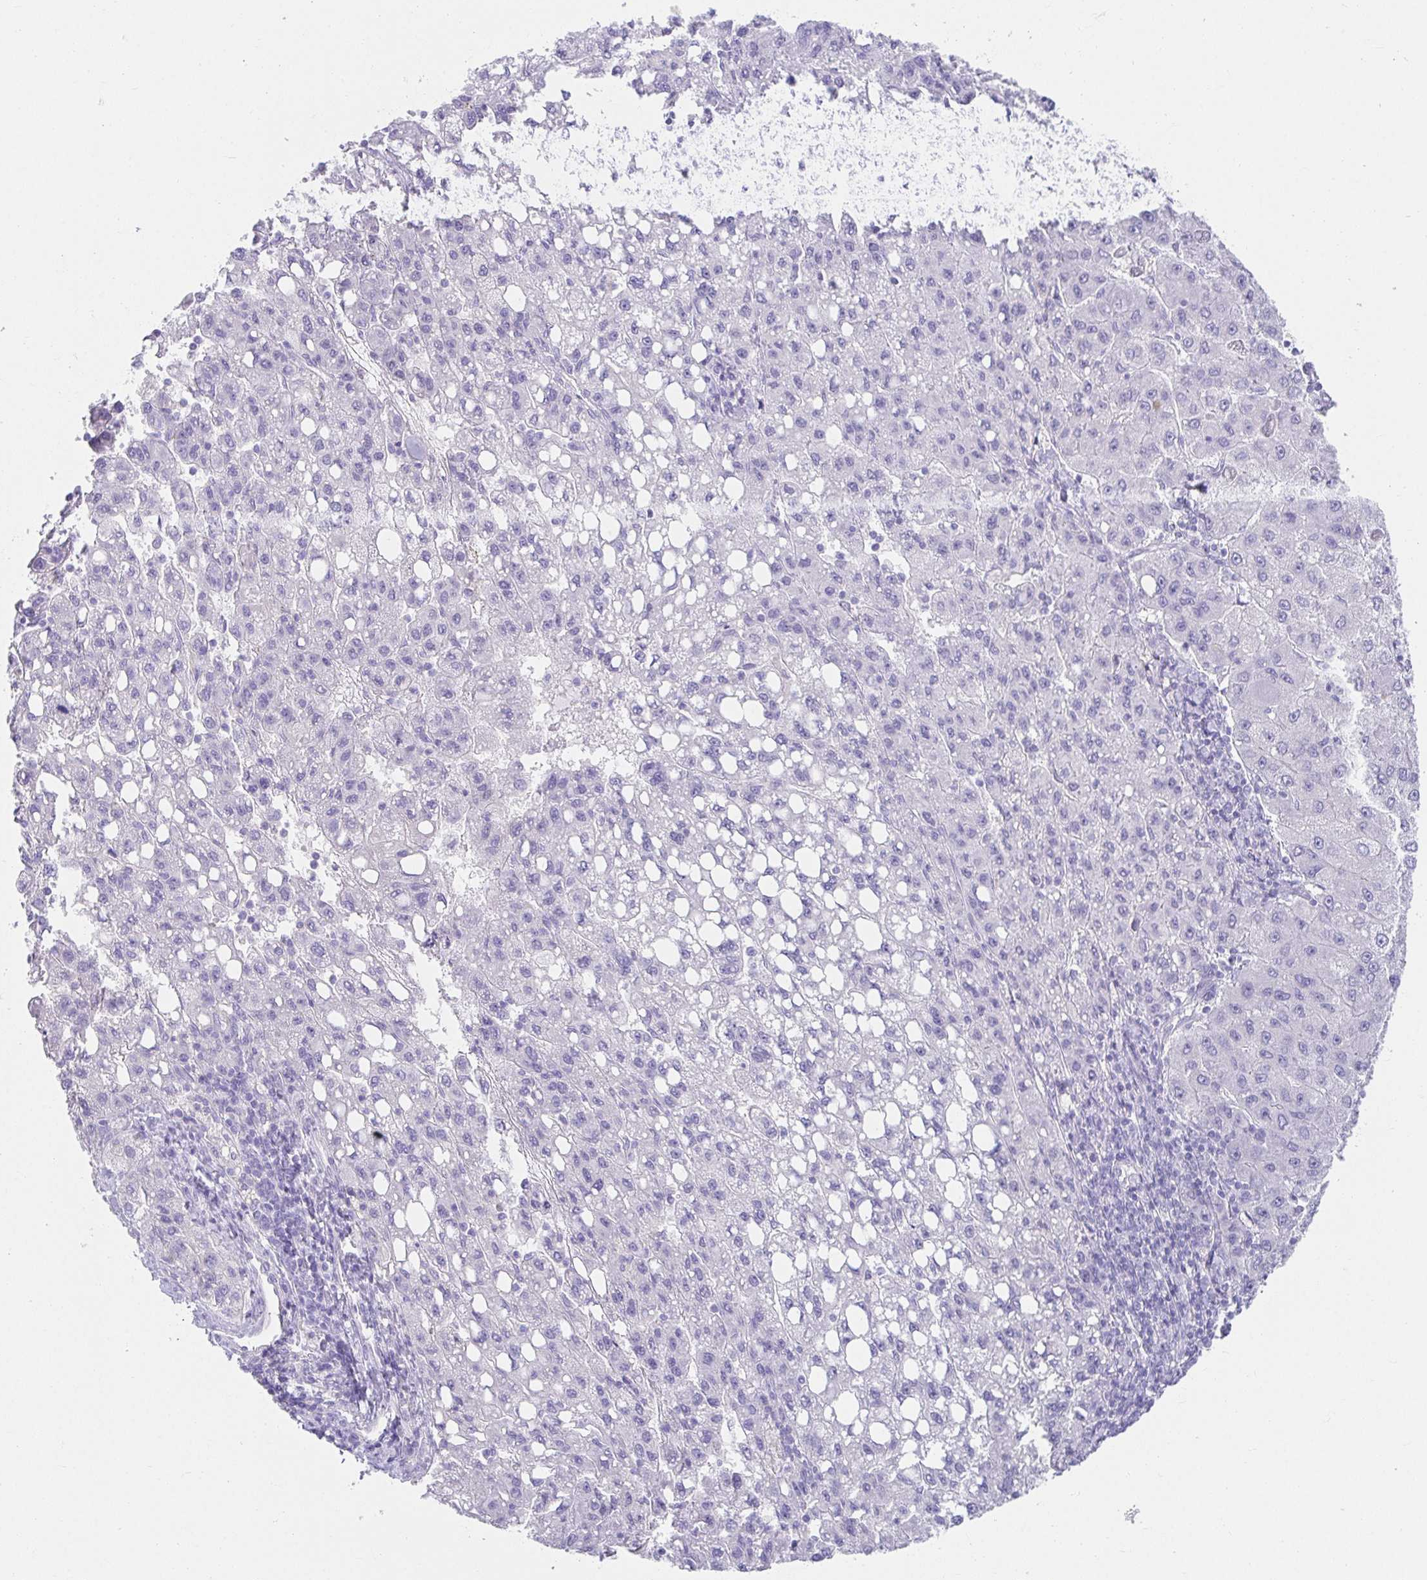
{"staining": {"intensity": "negative", "quantity": "none", "location": "none"}, "tissue": "liver cancer", "cell_type": "Tumor cells", "image_type": "cancer", "snomed": [{"axis": "morphology", "description": "Carcinoma, Hepatocellular, NOS"}, {"axis": "topography", "description": "Liver"}], "caption": "Tumor cells are negative for protein expression in human liver cancer.", "gene": "VGLL1", "patient": {"sex": "female", "age": 82}}